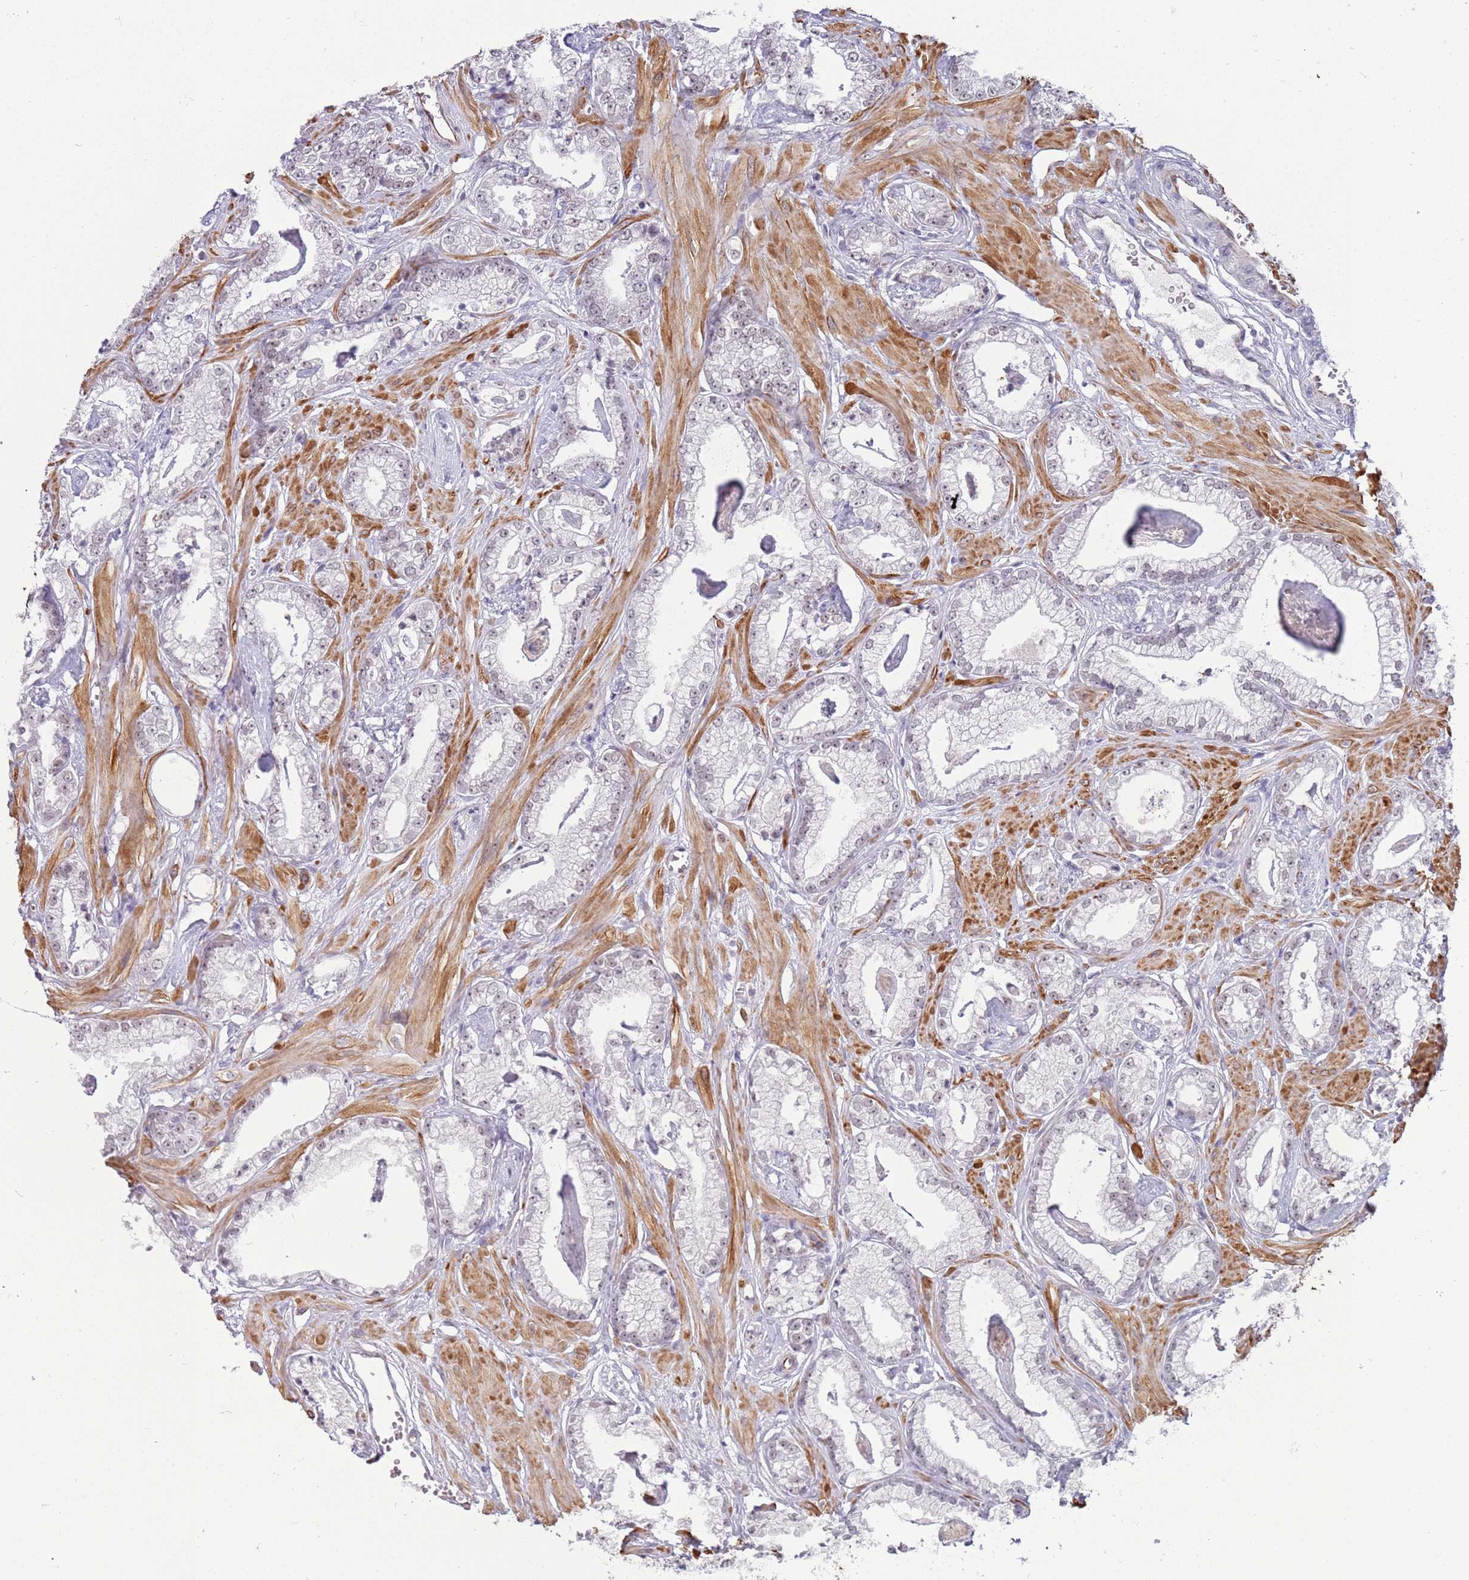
{"staining": {"intensity": "negative", "quantity": "none", "location": "none"}, "tissue": "prostate cancer", "cell_type": "Tumor cells", "image_type": "cancer", "snomed": [{"axis": "morphology", "description": "Adenocarcinoma, Low grade"}, {"axis": "topography", "description": "Prostate"}], "caption": "A histopathology image of human low-grade adenocarcinoma (prostate) is negative for staining in tumor cells.", "gene": "NBPF3", "patient": {"sex": "male", "age": 60}}